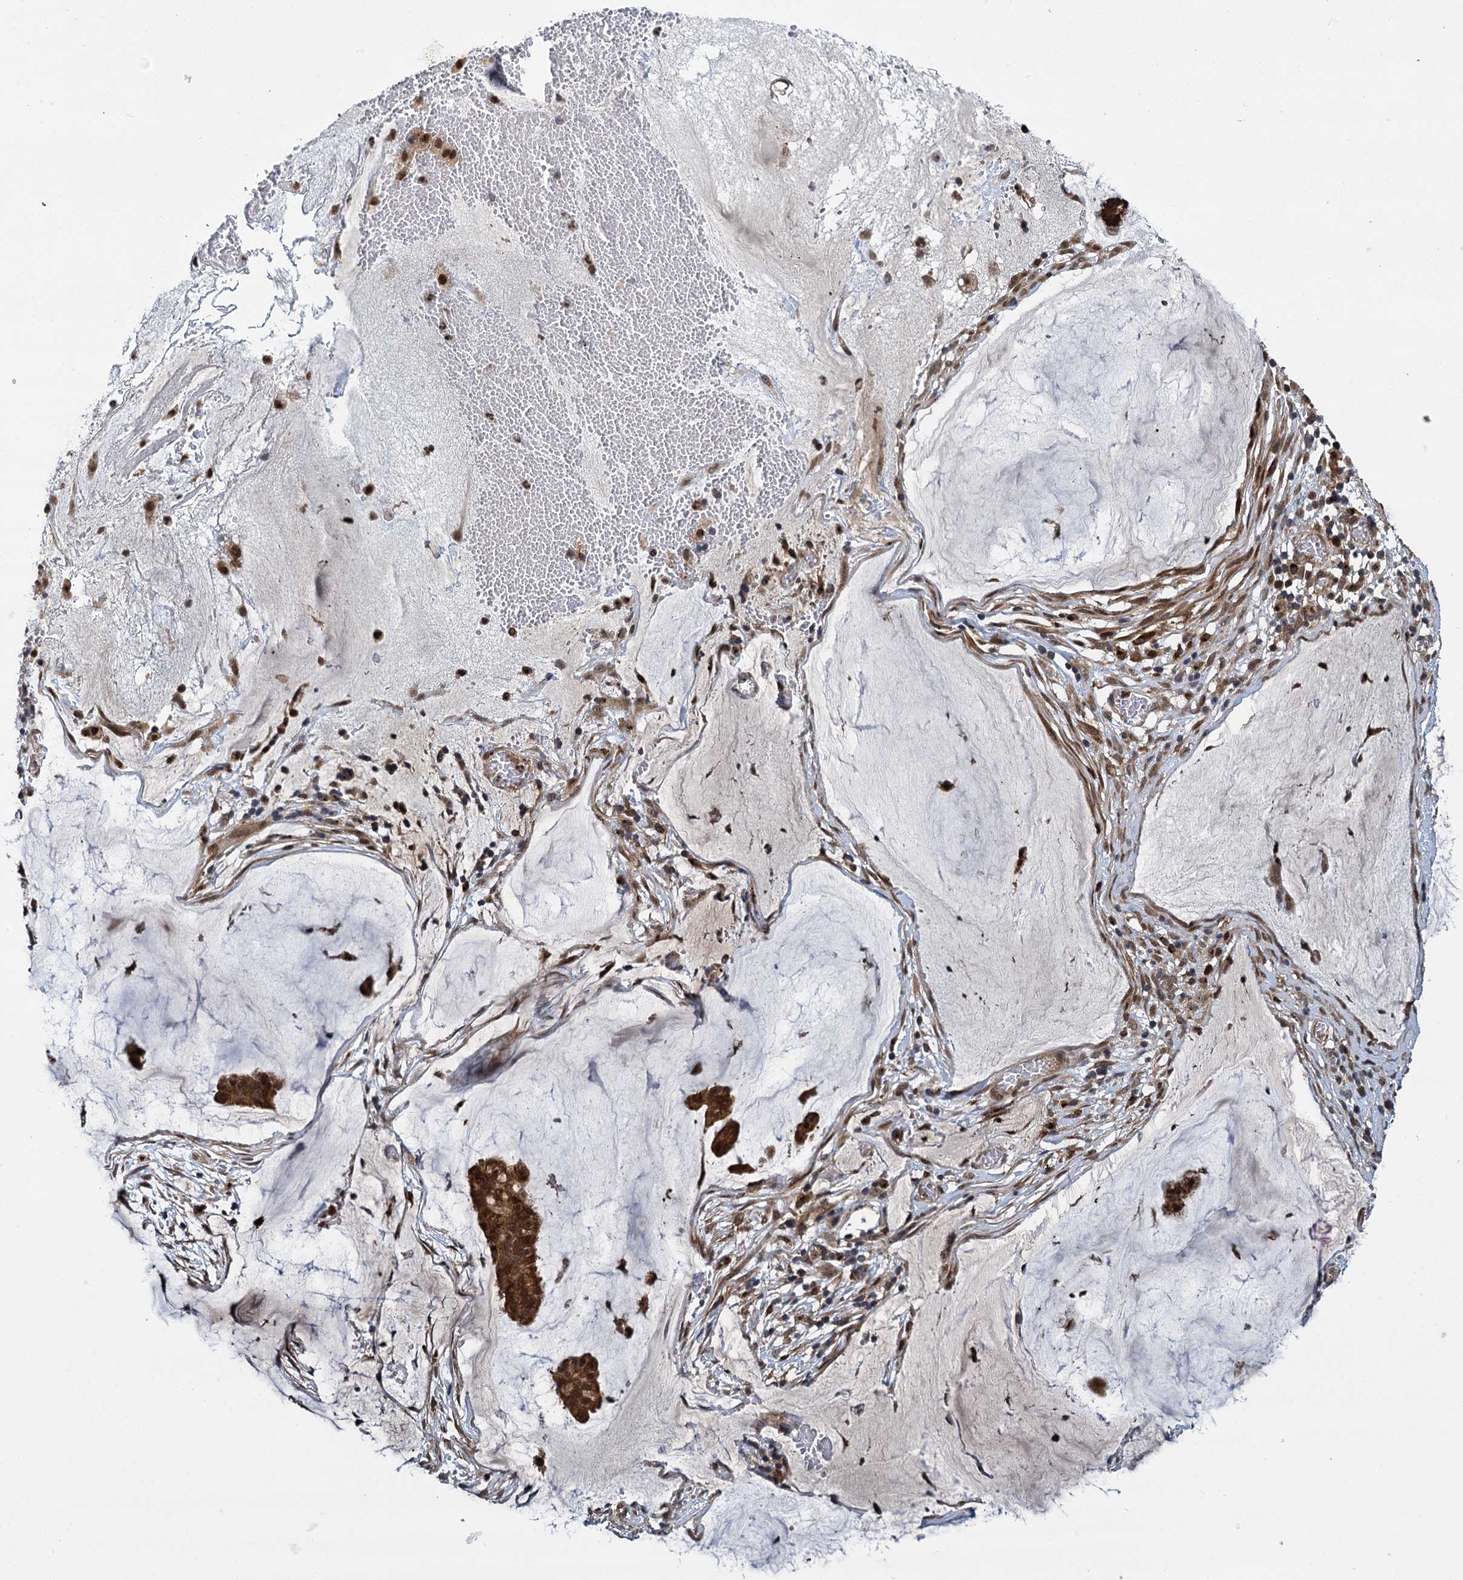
{"staining": {"intensity": "strong", "quantity": ">75%", "location": "cytoplasmic/membranous,nuclear"}, "tissue": "ovarian cancer", "cell_type": "Tumor cells", "image_type": "cancer", "snomed": [{"axis": "morphology", "description": "Cystadenocarcinoma, mucinous, NOS"}, {"axis": "topography", "description": "Ovary"}], "caption": "Strong cytoplasmic/membranous and nuclear protein staining is identified in about >75% of tumor cells in mucinous cystadenocarcinoma (ovarian). (DAB = brown stain, brightfield microscopy at high magnification).", "gene": "GAL3ST4", "patient": {"sex": "female", "age": 73}}